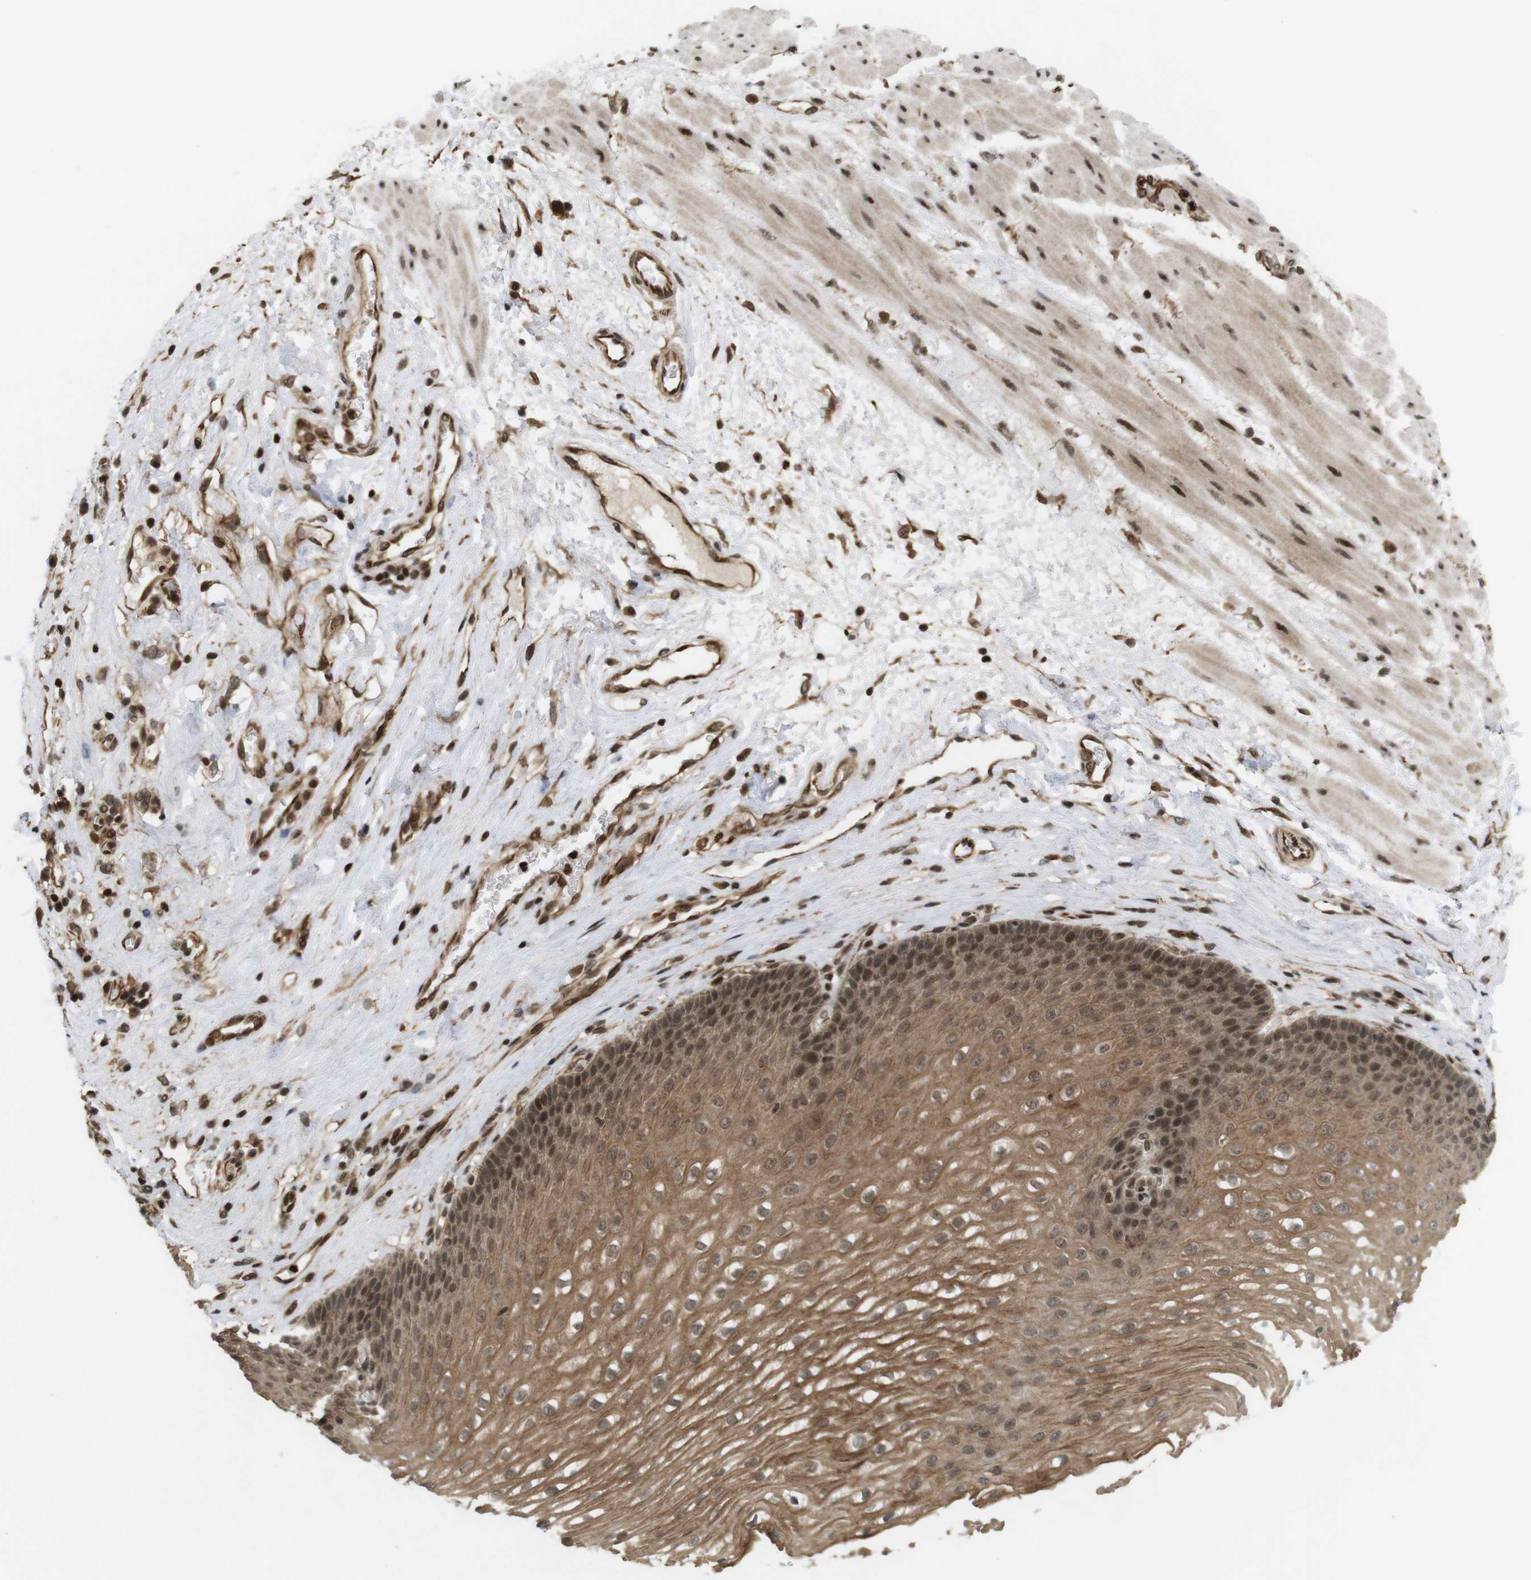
{"staining": {"intensity": "strong", "quantity": ">75%", "location": "cytoplasmic/membranous,nuclear"}, "tissue": "esophagus", "cell_type": "Squamous epithelial cells", "image_type": "normal", "snomed": [{"axis": "morphology", "description": "Normal tissue, NOS"}, {"axis": "topography", "description": "Esophagus"}], "caption": "The photomicrograph demonstrates immunohistochemical staining of normal esophagus. There is strong cytoplasmic/membranous,nuclear staining is identified in about >75% of squamous epithelial cells.", "gene": "SP2", "patient": {"sex": "male", "age": 48}}